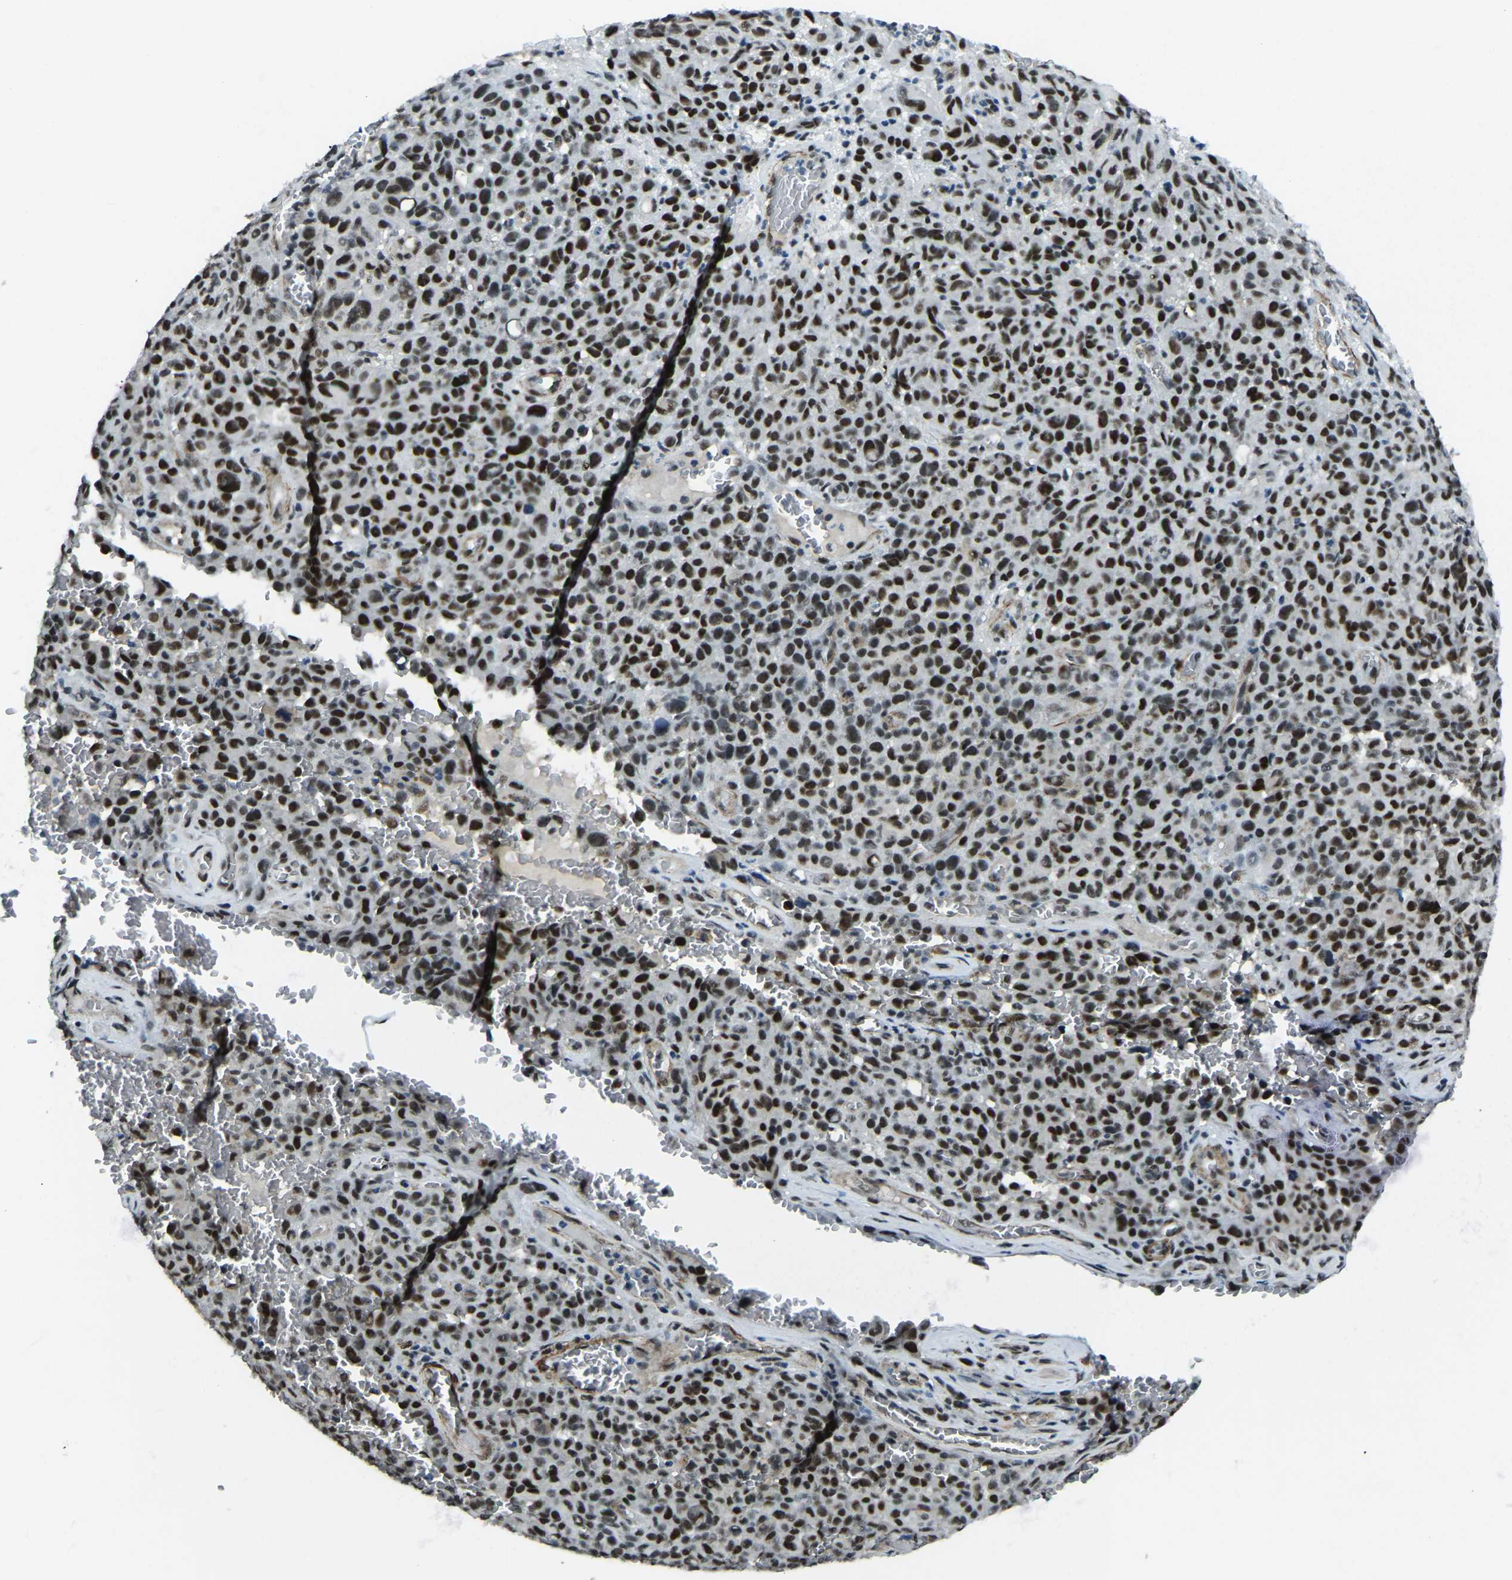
{"staining": {"intensity": "strong", "quantity": ">75%", "location": "nuclear"}, "tissue": "melanoma", "cell_type": "Tumor cells", "image_type": "cancer", "snomed": [{"axis": "morphology", "description": "Malignant melanoma, NOS"}, {"axis": "topography", "description": "Skin"}], "caption": "Immunohistochemistry histopathology image of malignant melanoma stained for a protein (brown), which exhibits high levels of strong nuclear staining in about >75% of tumor cells.", "gene": "PRCC", "patient": {"sex": "female", "age": 82}}